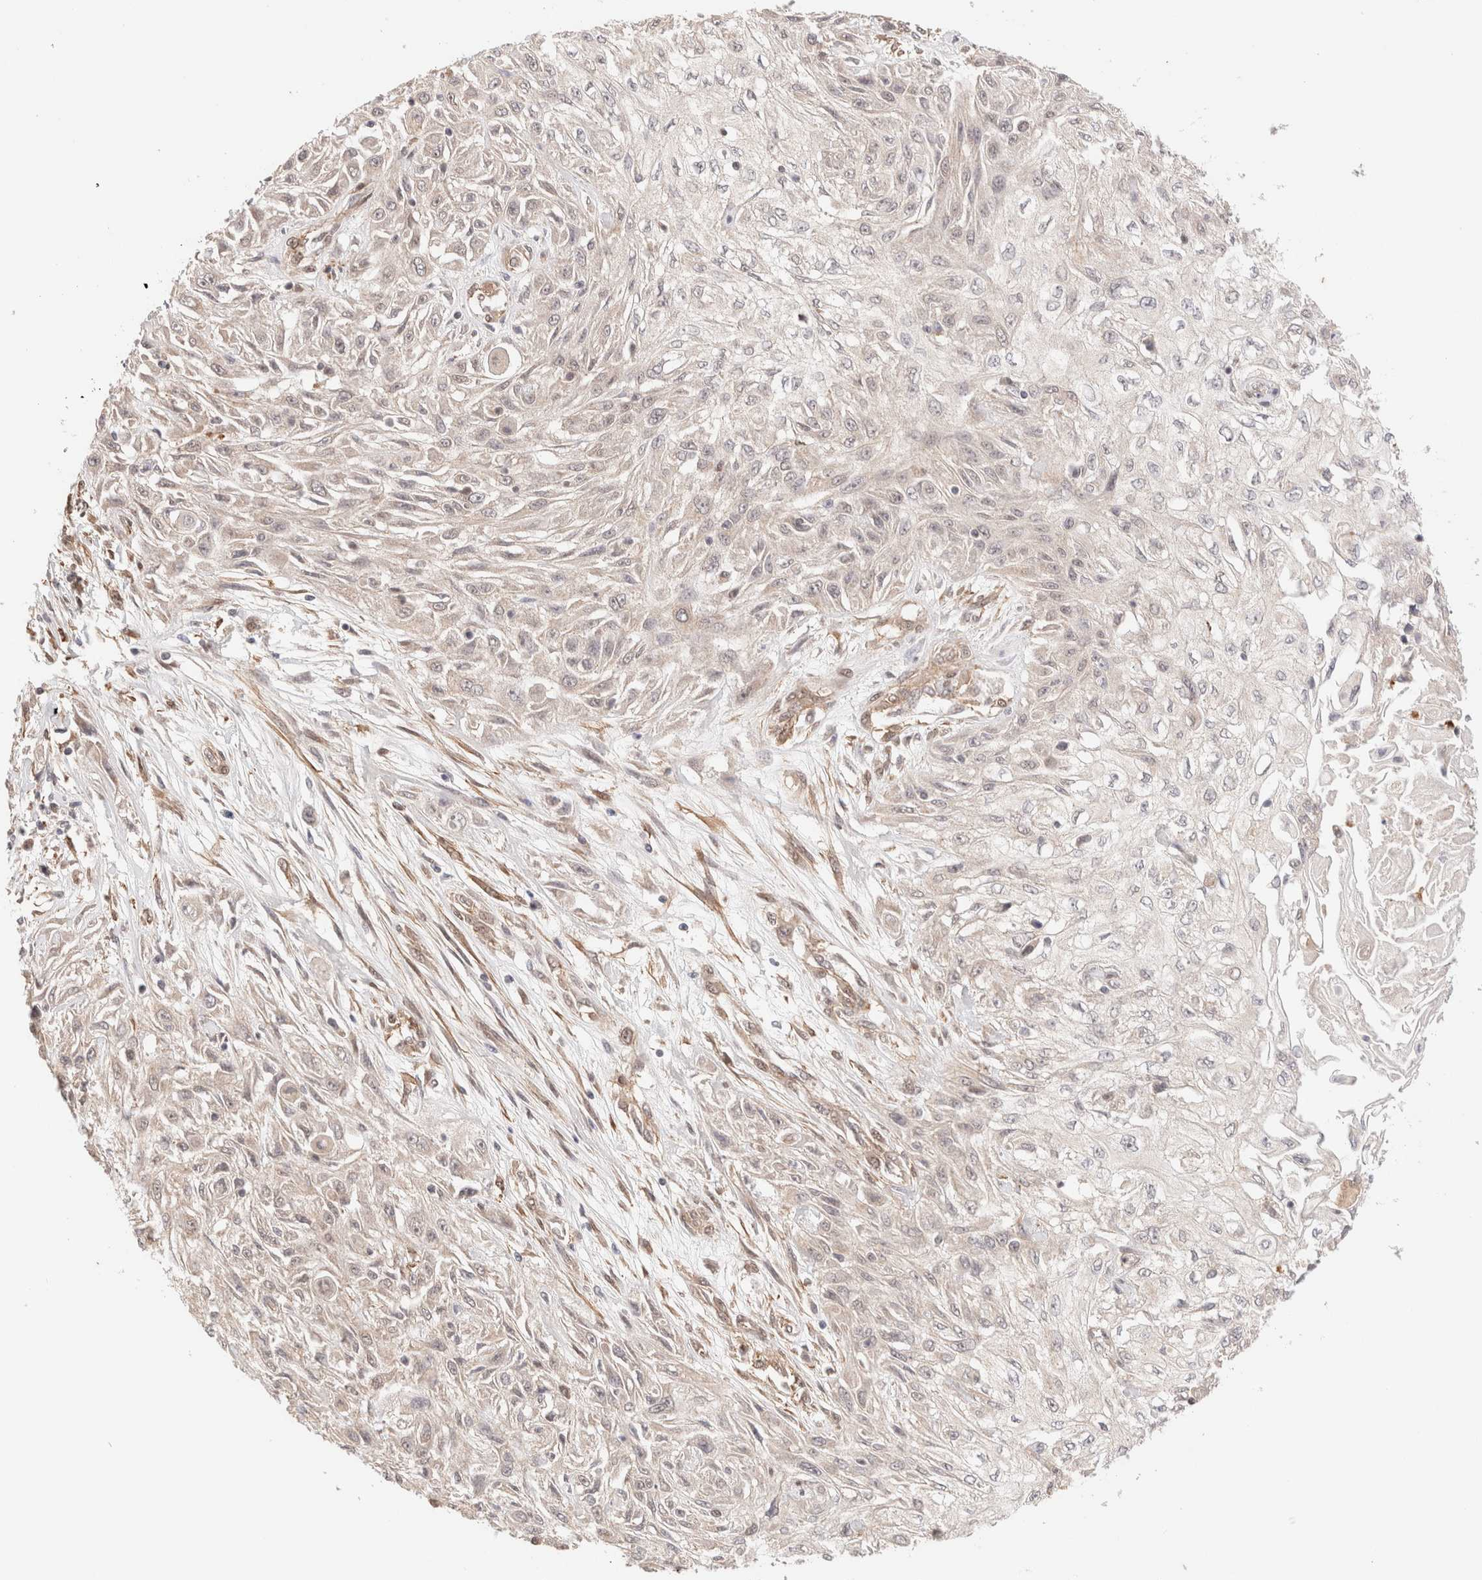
{"staining": {"intensity": "weak", "quantity": "<25%", "location": "cytoplasmic/membranous"}, "tissue": "skin cancer", "cell_type": "Tumor cells", "image_type": "cancer", "snomed": [{"axis": "morphology", "description": "Squamous cell carcinoma, NOS"}, {"axis": "morphology", "description": "Squamous cell carcinoma, metastatic, NOS"}, {"axis": "topography", "description": "Skin"}, {"axis": "topography", "description": "Lymph node"}], "caption": "DAB immunohistochemical staining of skin metastatic squamous cell carcinoma demonstrates no significant expression in tumor cells. (DAB immunohistochemistry (IHC), high magnification).", "gene": "BRPF3", "patient": {"sex": "male", "age": 75}}